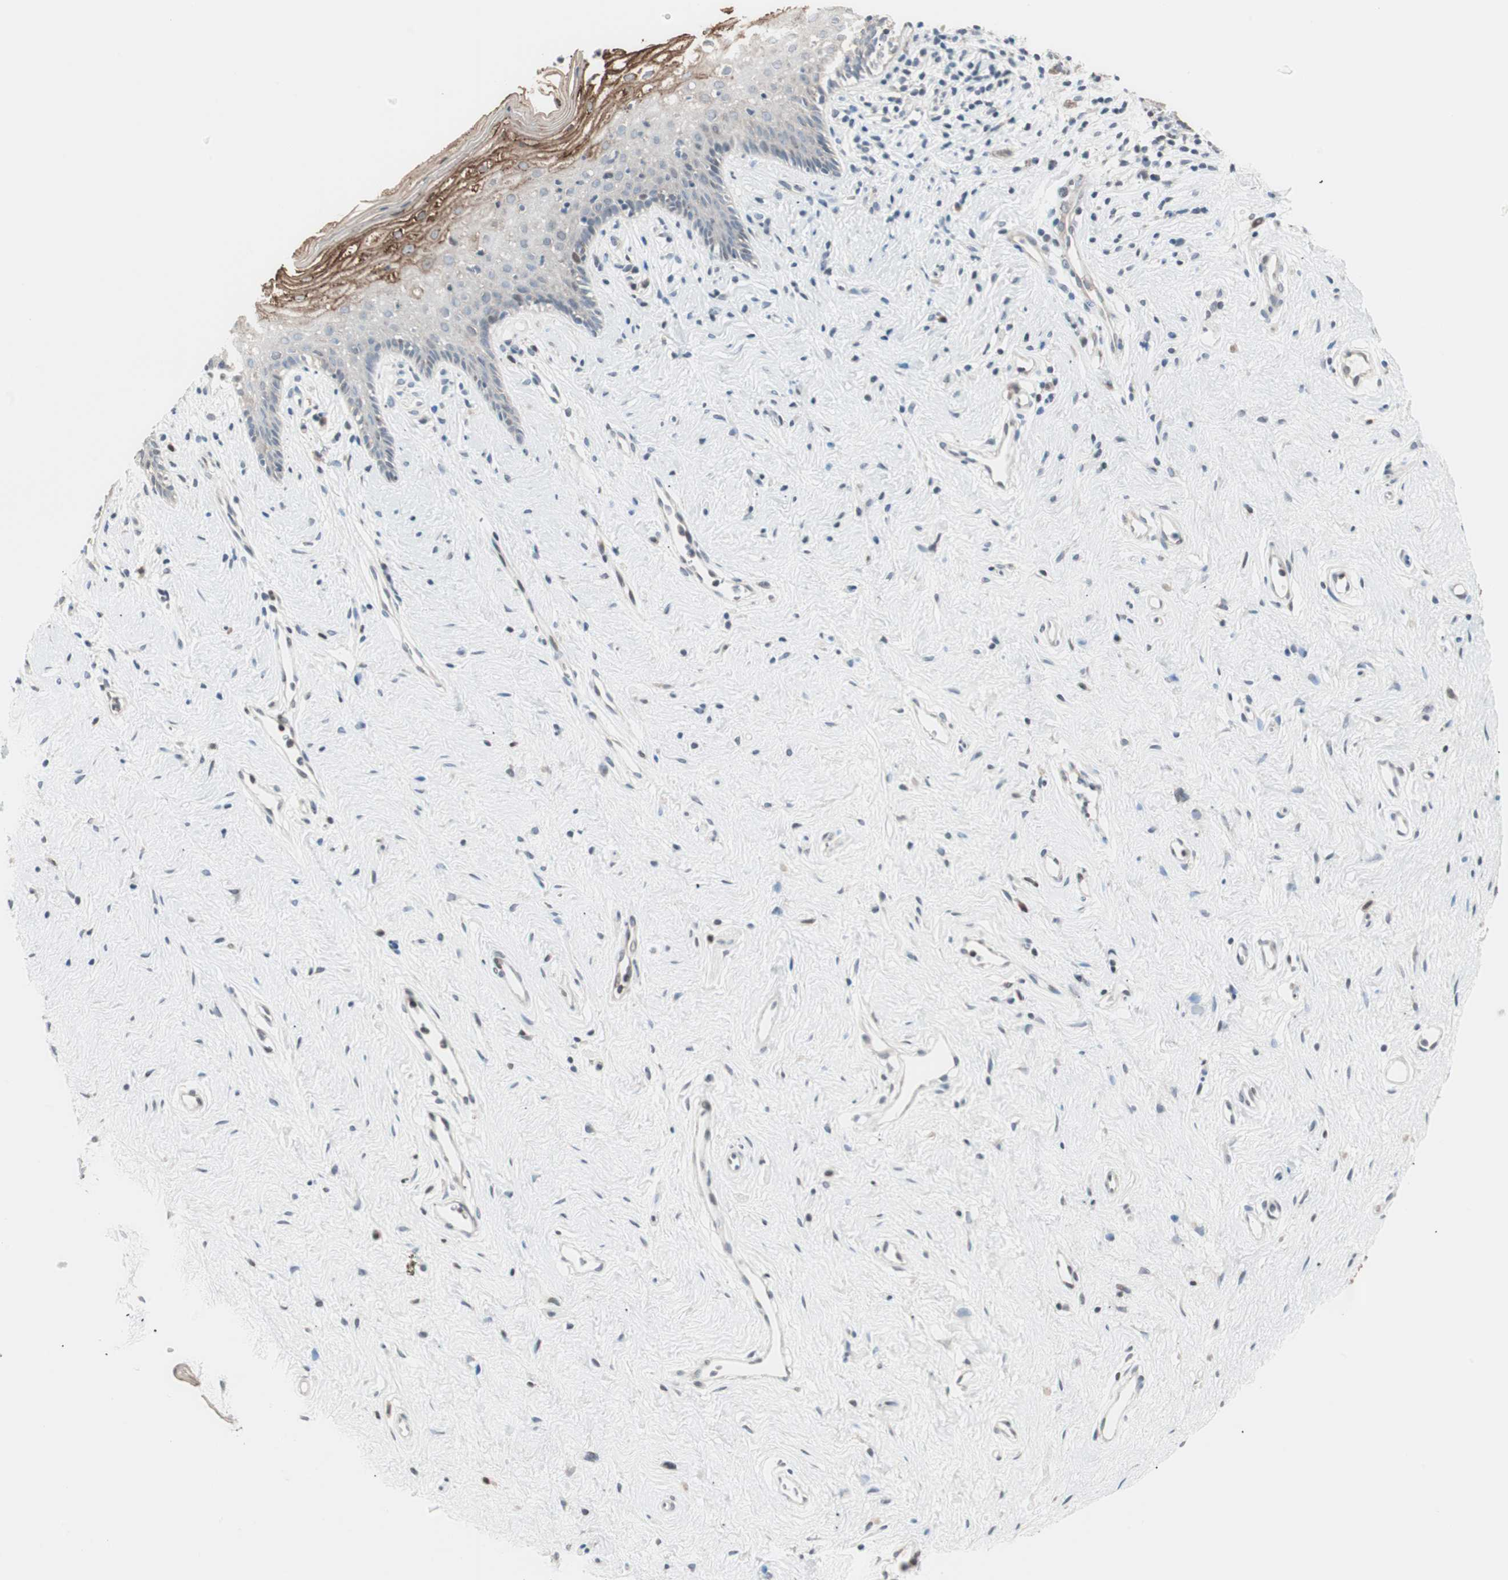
{"staining": {"intensity": "moderate", "quantity": "25%-75%", "location": "cytoplasmic/membranous"}, "tissue": "vagina", "cell_type": "Squamous epithelial cells", "image_type": "normal", "snomed": [{"axis": "morphology", "description": "Normal tissue, NOS"}, {"axis": "topography", "description": "Vagina"}], "caption": "Immunohistochemical staining of normal human vagina displays 25%-75% levels of moderate cytoplasmic/membranous protein staining in about 25%-75% of squamous epithelial cells. (Stains: DAB in brown, nuclei in blue, Microscopy: brightfield microscopy at high magnification).", "gene": "POLH", "patient": {"sex": "female", "age": 44}}